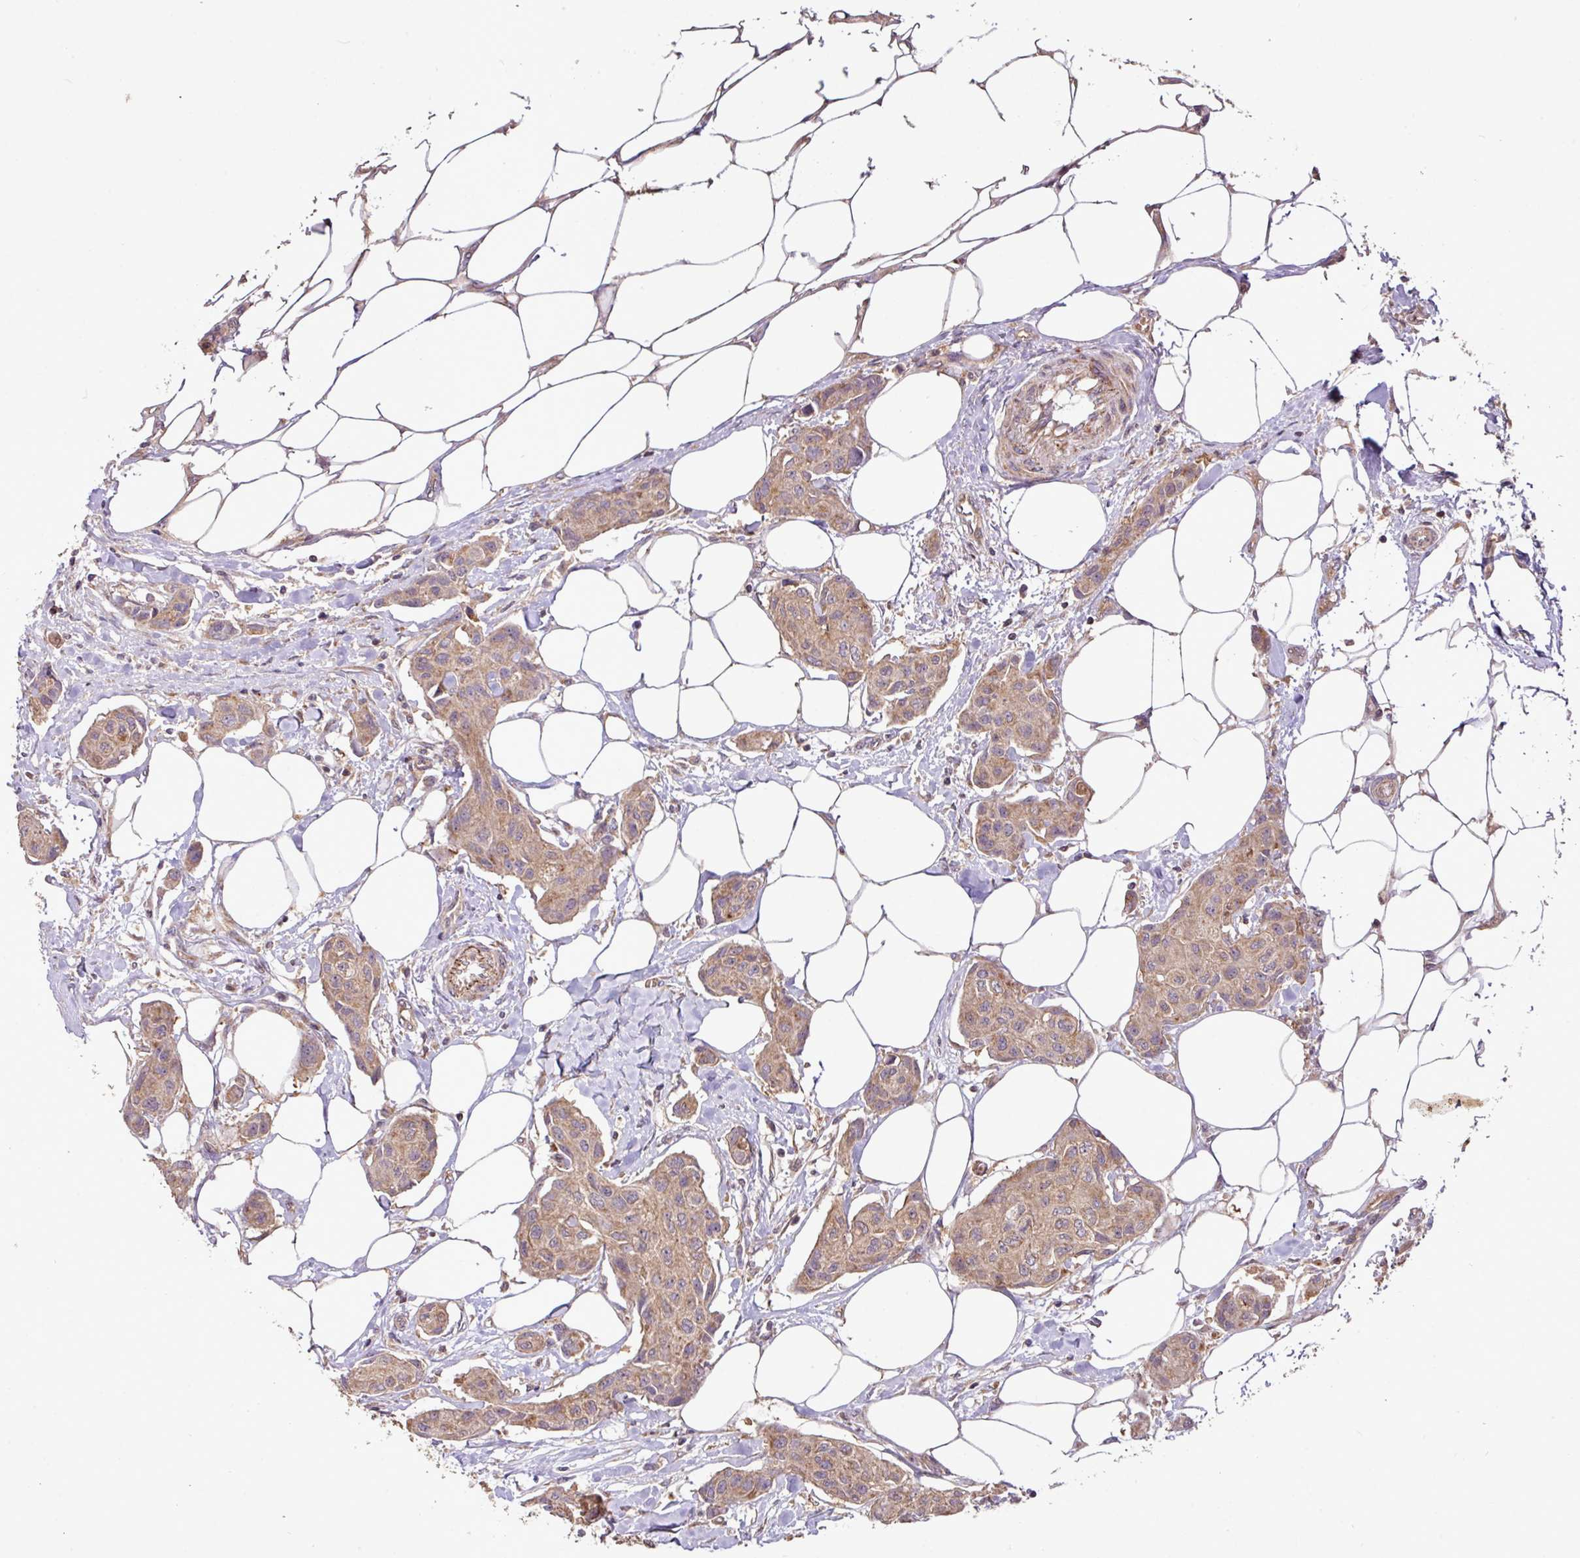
{"staining": {"intensity": "weak", "quantity": ">75%", "location": "cytoplasmic/membranous"}, "tissue": "breast cancer", "cell_type": "Tumor cells", "image_type": "cancer", "snomed": [{"axis": "morphology", "description": "Duct carcinoma"}, {"axis": "topography", "description": "Breast"}, {"axis": "topography", "description": "Lymph node"}], "caption": "A brown stain highlights weak cytoplasmic/membranous expression of a protein in breast cancer (intraductal carcinoma) tumor cells.", "gene": "YPEL3", "patient": {"sex": "female", "age": 80}}